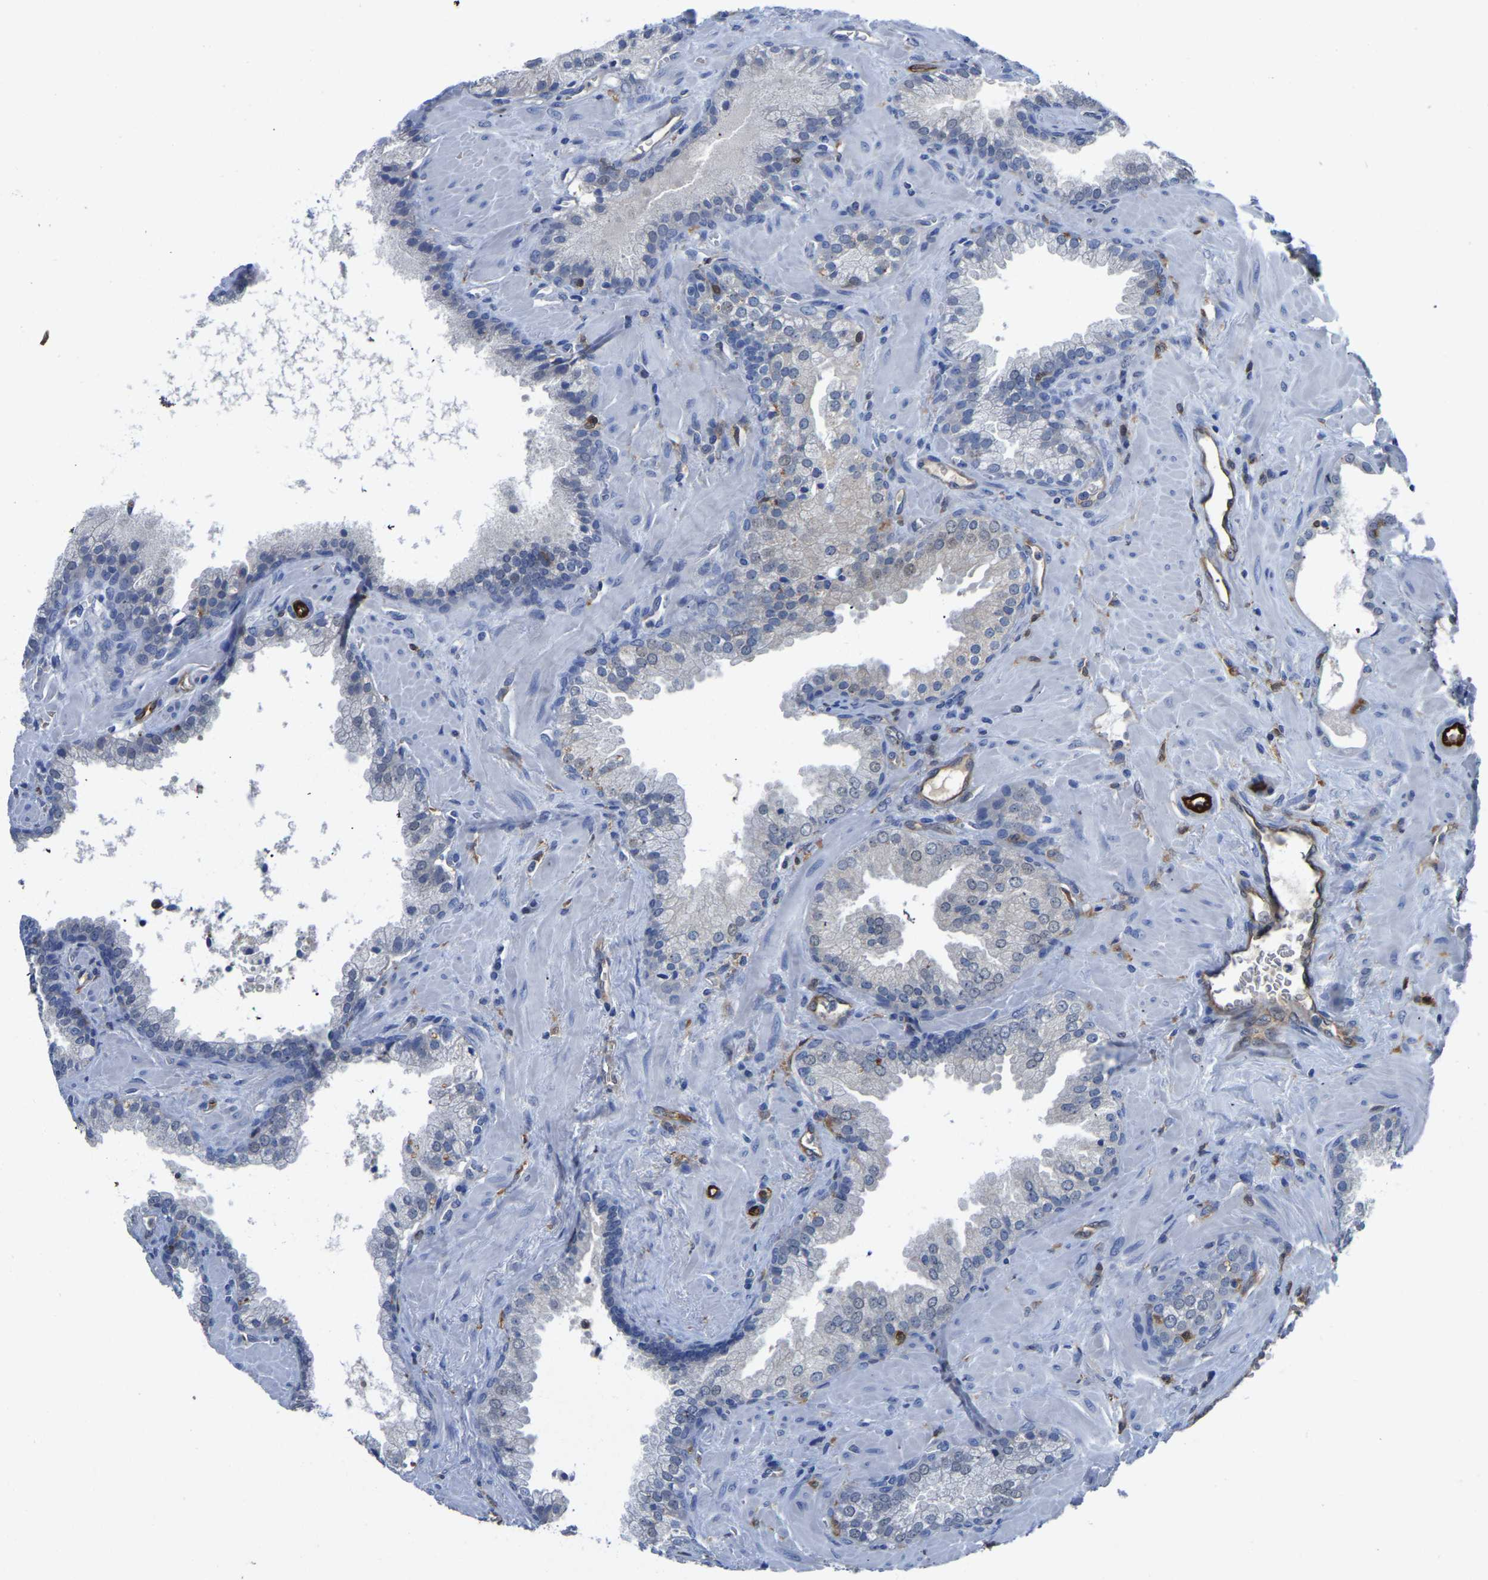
{"staining": {"intensity": "negative", "quantity": "none", "location": "none"}, "tissue": "prostate cancer", "cell_type": "Tumor cells", "image_type": "cancer", "snomed": [{"axis": "morphology", "description": "Adenocarcinoma, Low grade"}, {"axis": "topography", "description": "Prostate"}], "caption": "Prostate cancer was stained to show a protein in brown. There is no significant expression in tumor cells.", "gene": "ATG2B", "patient": {"sex": "male", "age": 71}}